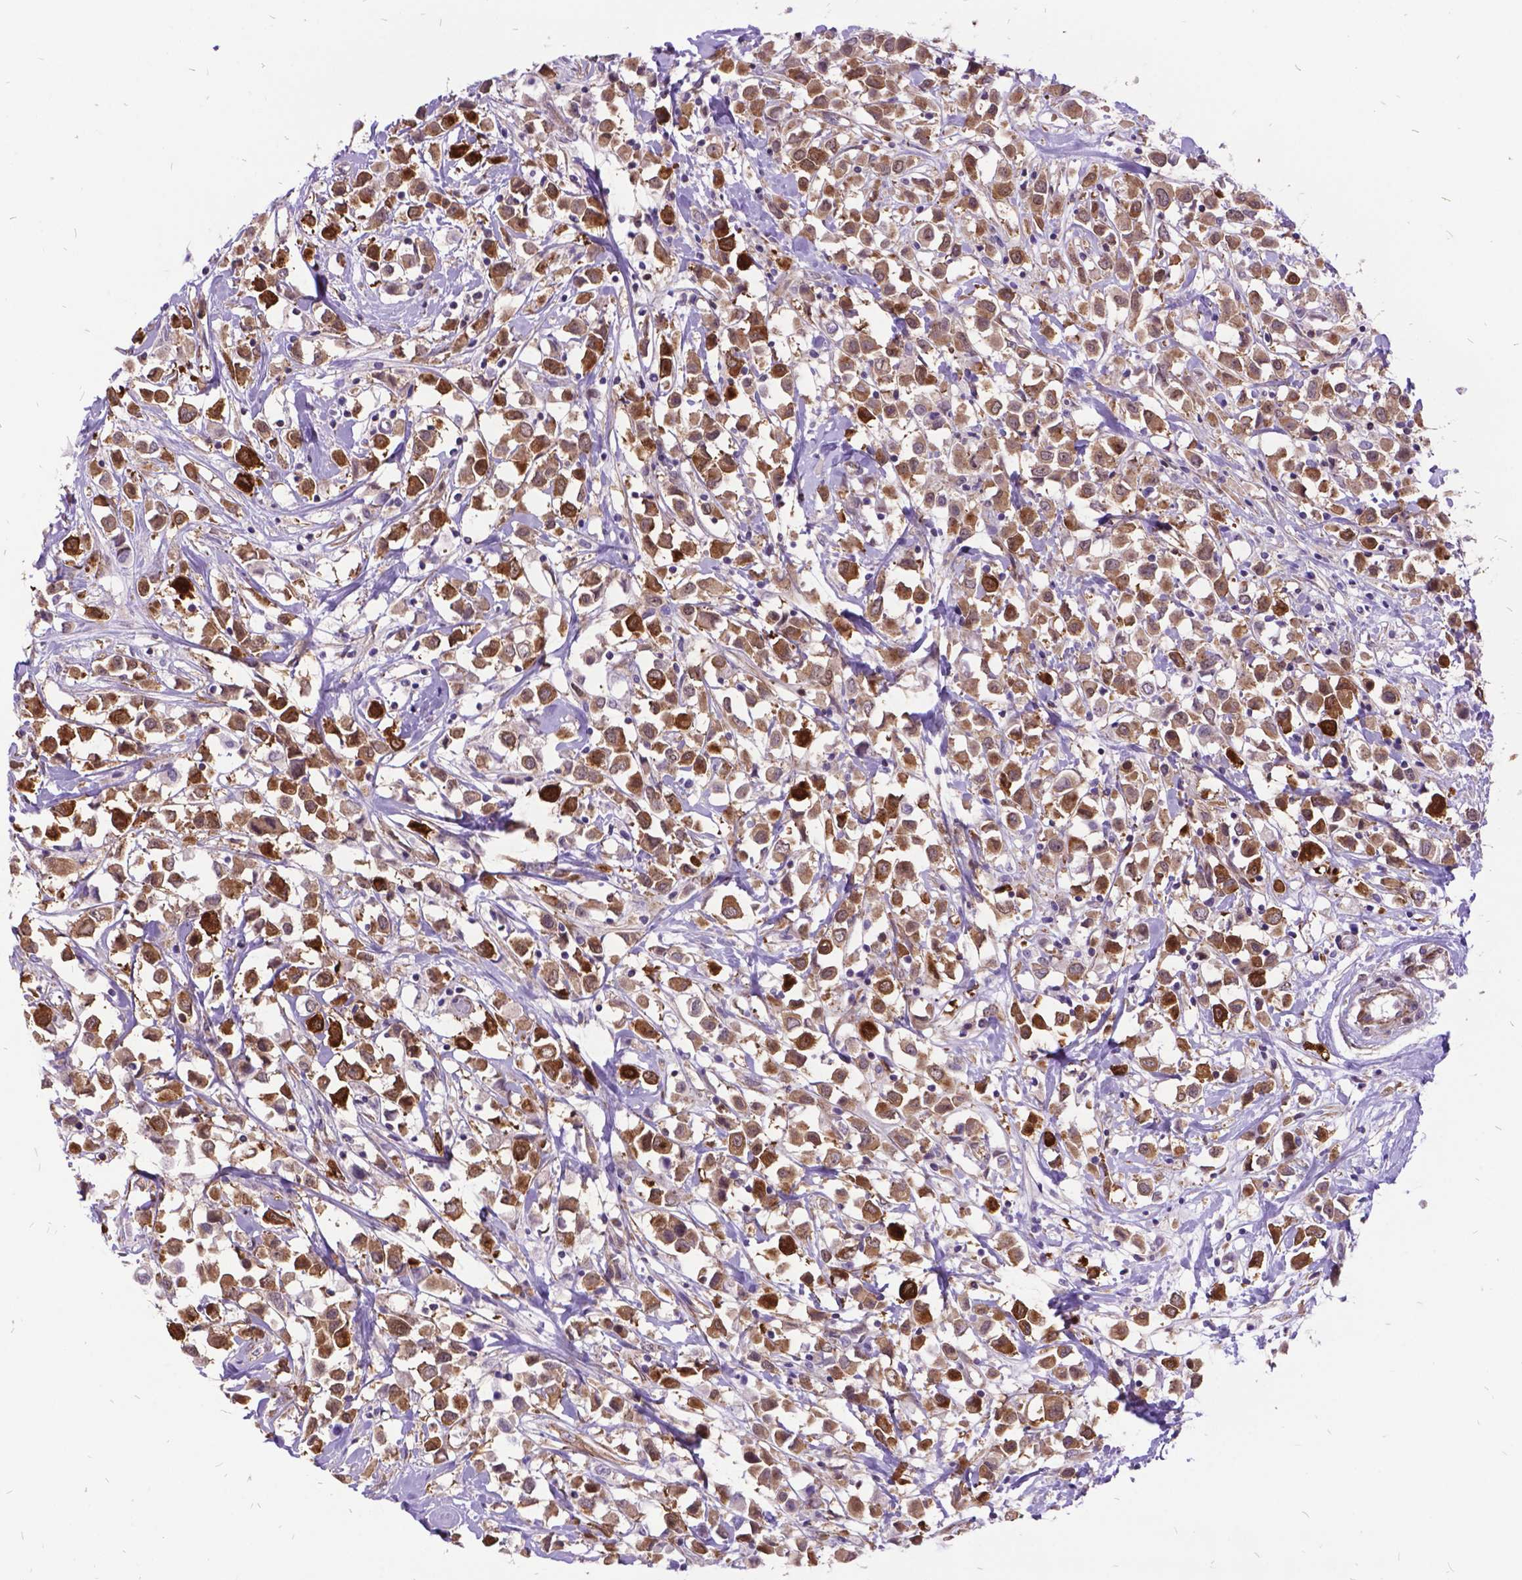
{"staining": {"intensity": "moderate", "quantity": ">75%", "location": "cytoplasmic/membranous"}, "tissue": "breast cancer", "cell_type": "Tumor cells", "image_type": "cancer", "snomed": [{"axis": "morphology", "description": "Duct carcinoma"}, {"axis": "topography", "description": "Breast"}], "caption": "A photomicrograph of breast cancer (infiltrating ductal carcinoma) stained for a protein reveals moderate cytoplasmic/membranous brown staining in tumor cells.", "gene": "GRB7", "patient": {"sex": "female", "age": 61}}